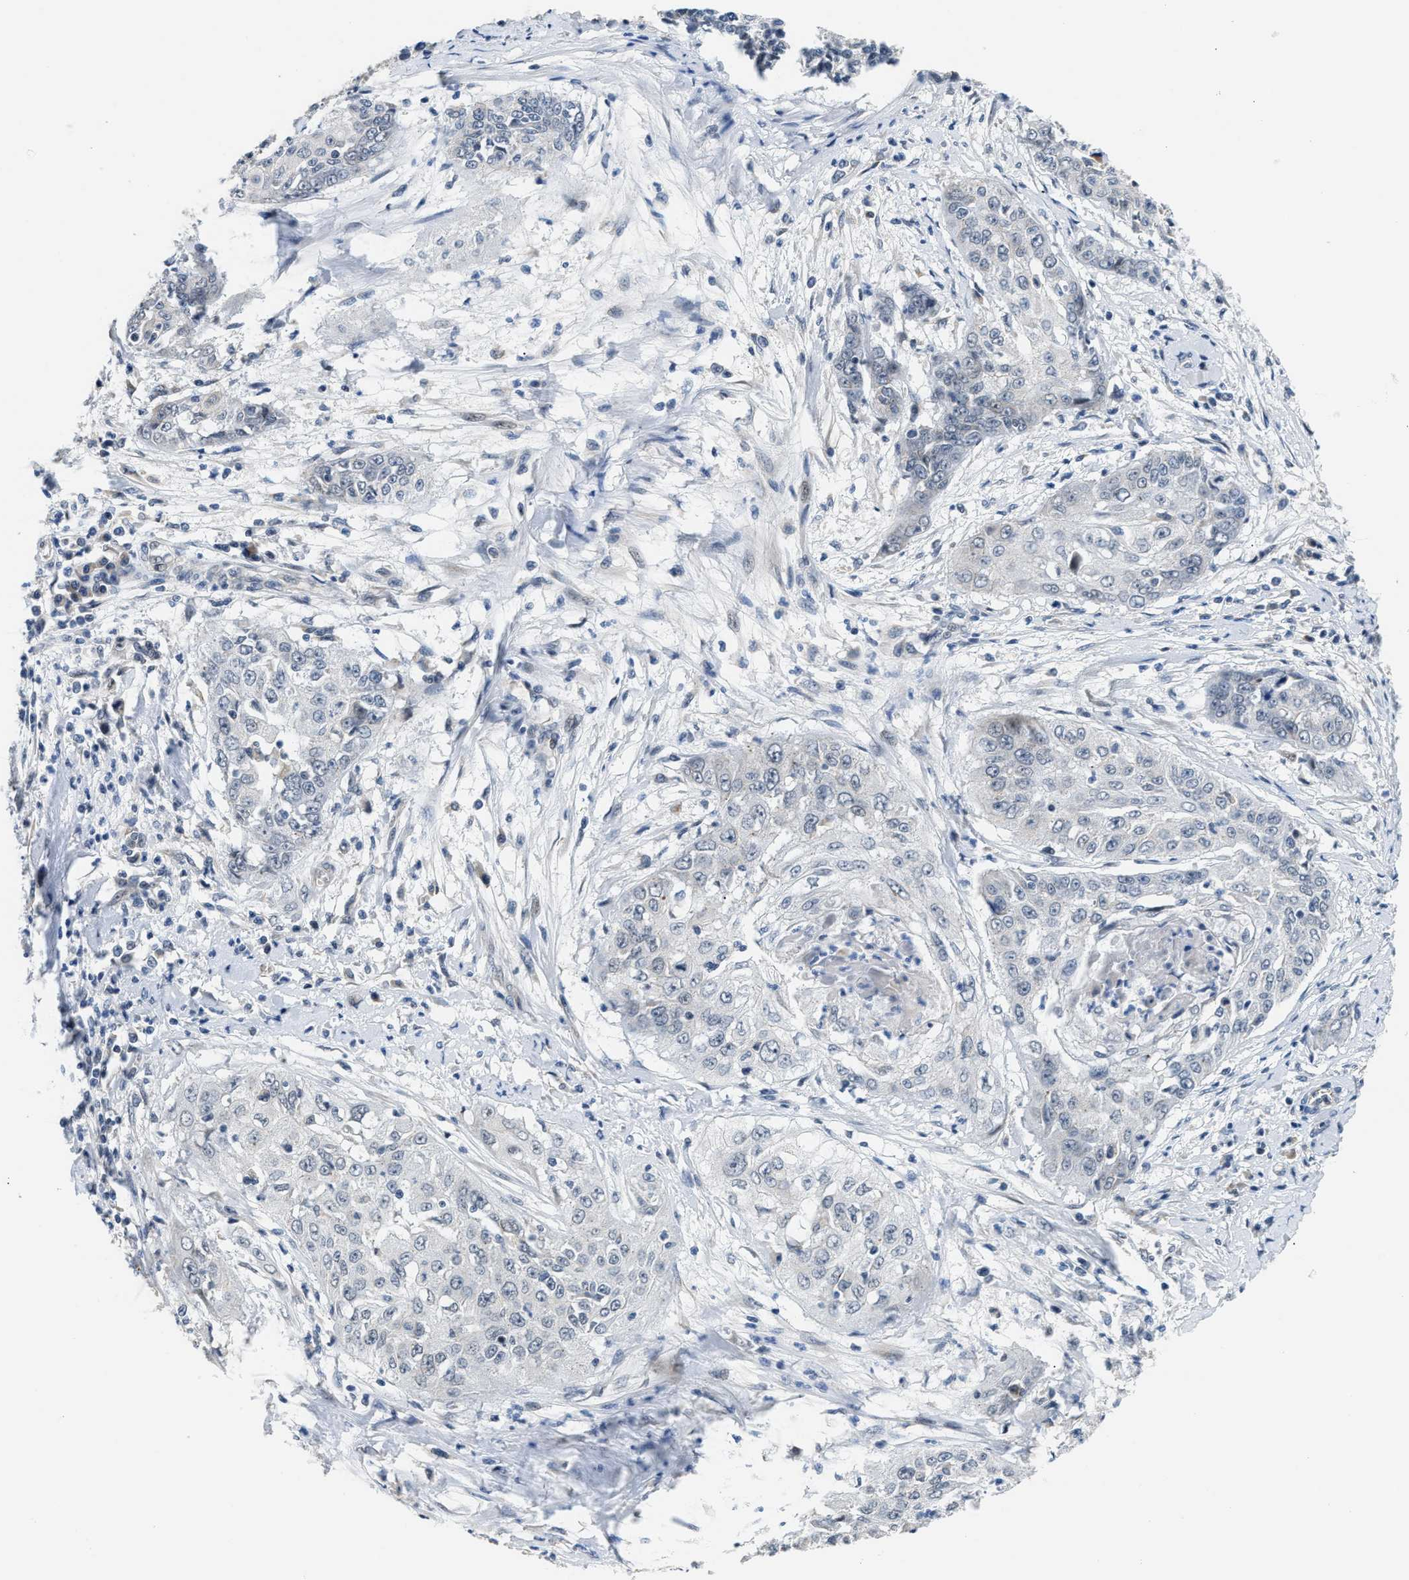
{"staining": {"intensity": "negative", "quantity": "none", "location": "none"}, "tissue": "cervical cancer", "cell_type": "Tumor cells", "image_type": "cancer", "snomed": [{"axis": "morphology", "description": "Squamous cell carcinoma, NOS"}, {"axis": "topography", "description": "Cervix"}], "caption": "The micrograph reveals no staining of tumor cells in cervical squamous cell carcinoma.", "gene": "PPM1H", "patient": {"sex": "female", "age": 64}}